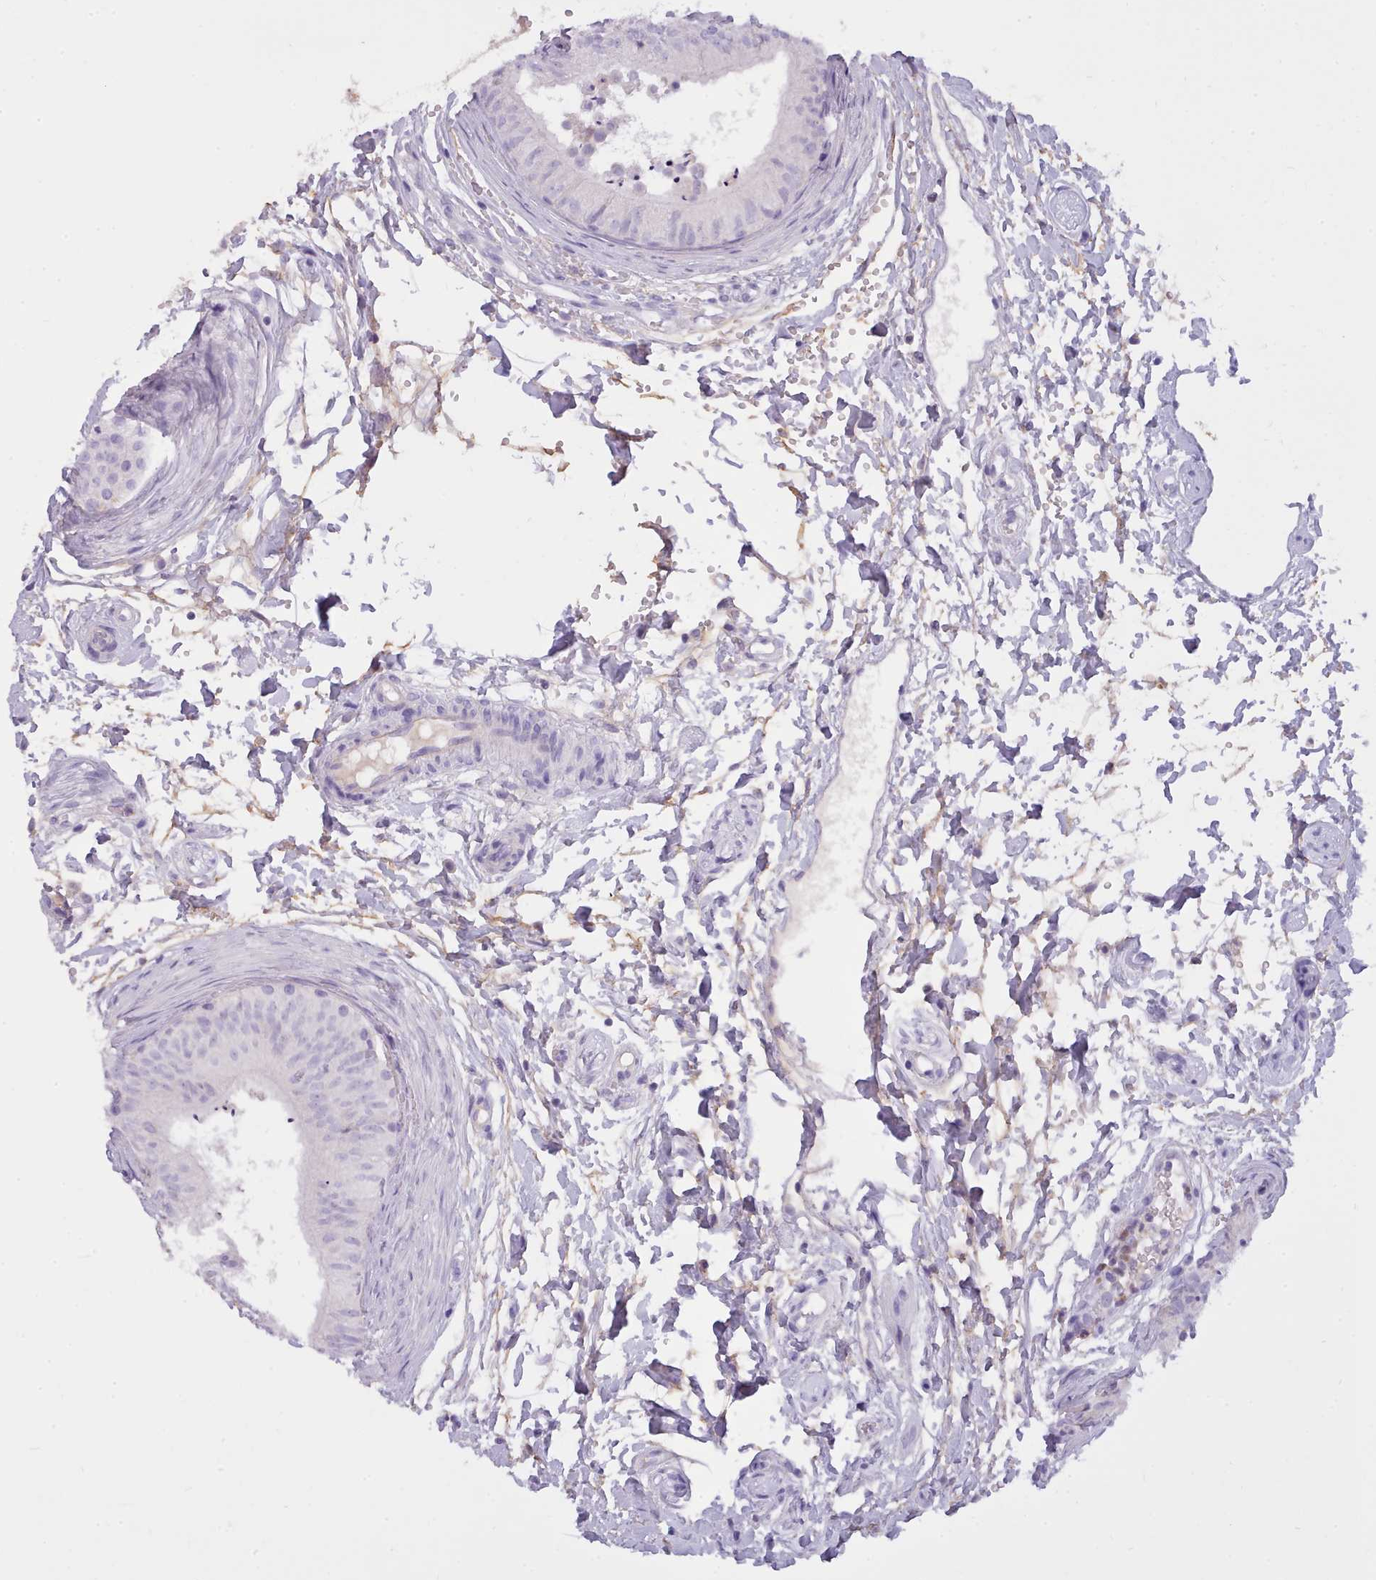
{"staining": {"intensity": "negative", "quantity": "none", "location": "none"}, "tissue": "epididymis", "cell_type": "Glandular cells", "image_type": "normal", "snomed": [{"axis": "morphology", "description": "Normal tissue, NOS"}, {"axis": "topography", "description": "Epididymis"}], "caption": "There is no significant staining in glandular cells of epididymis. (Immunohistochemistry, brightfield microscopy, high magnification).", "gene": "CYP2A13", "patient": {"sex": "male", "age": 15}}